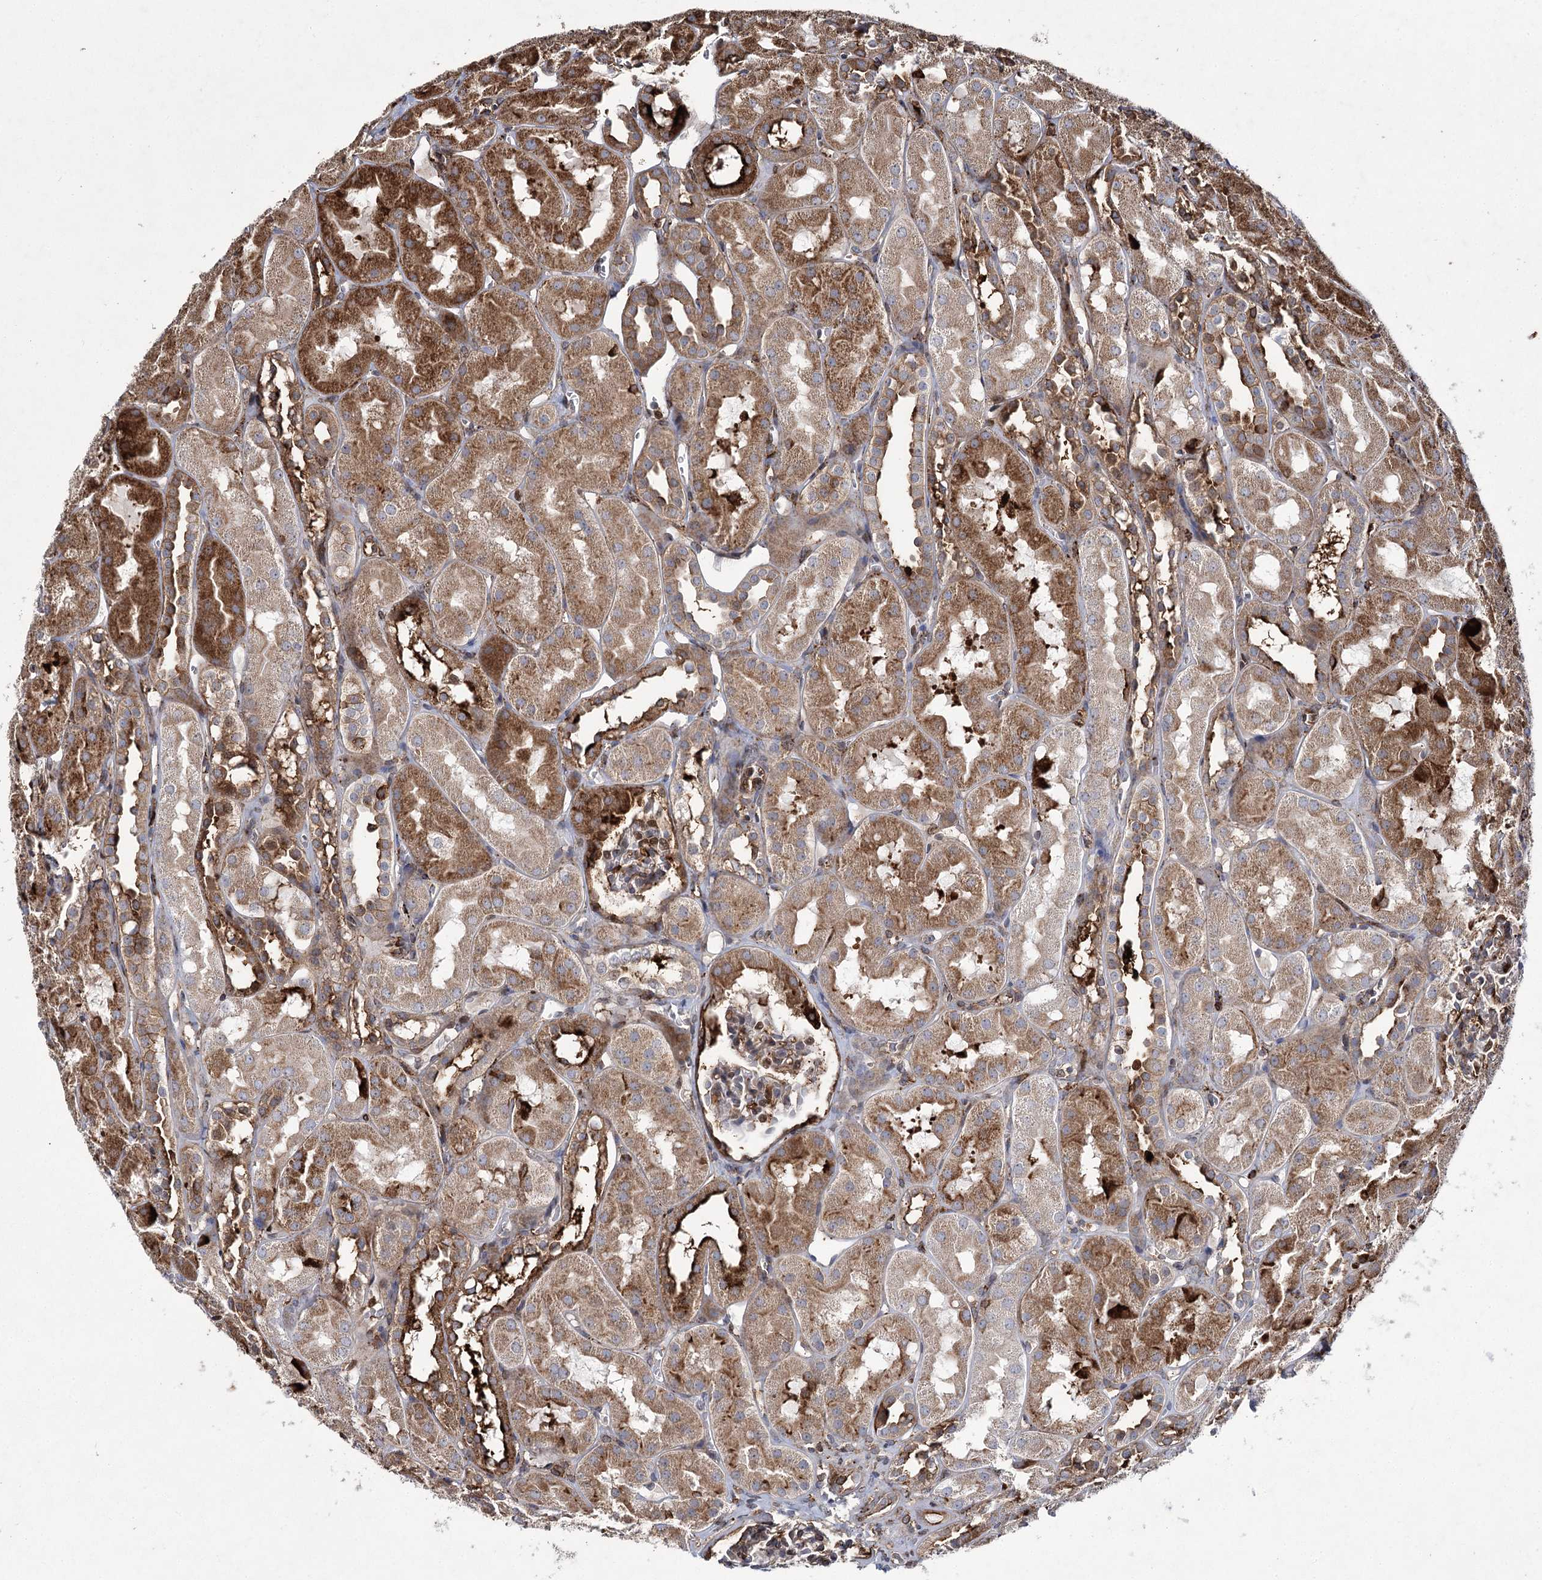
{"staining": {"intensity": "moderate", "quantity": "25%-75%", "location": "cytoplasmic/membranous"}, "tissue": "kidney", "cell_type": "Cells in glomeruli", "image_type": "normal", "snomed": [{"axis": "morphology", "description": "Normal tissue, NOS"}, {"axis": "topography", "description": "Kidney"}, {"axis": "topography", "description": "Urinary bladder"}], "caption": "Protein expression analysis of benign kidney shows moderate cytoplasmic/membranous staining in approximately 25%-75% of cells in glomeruli. (IHC, brightfield microscopy, high magnification).", "gene": "DCUN1D4", "patient": {"sex": "male", "age": 16}}